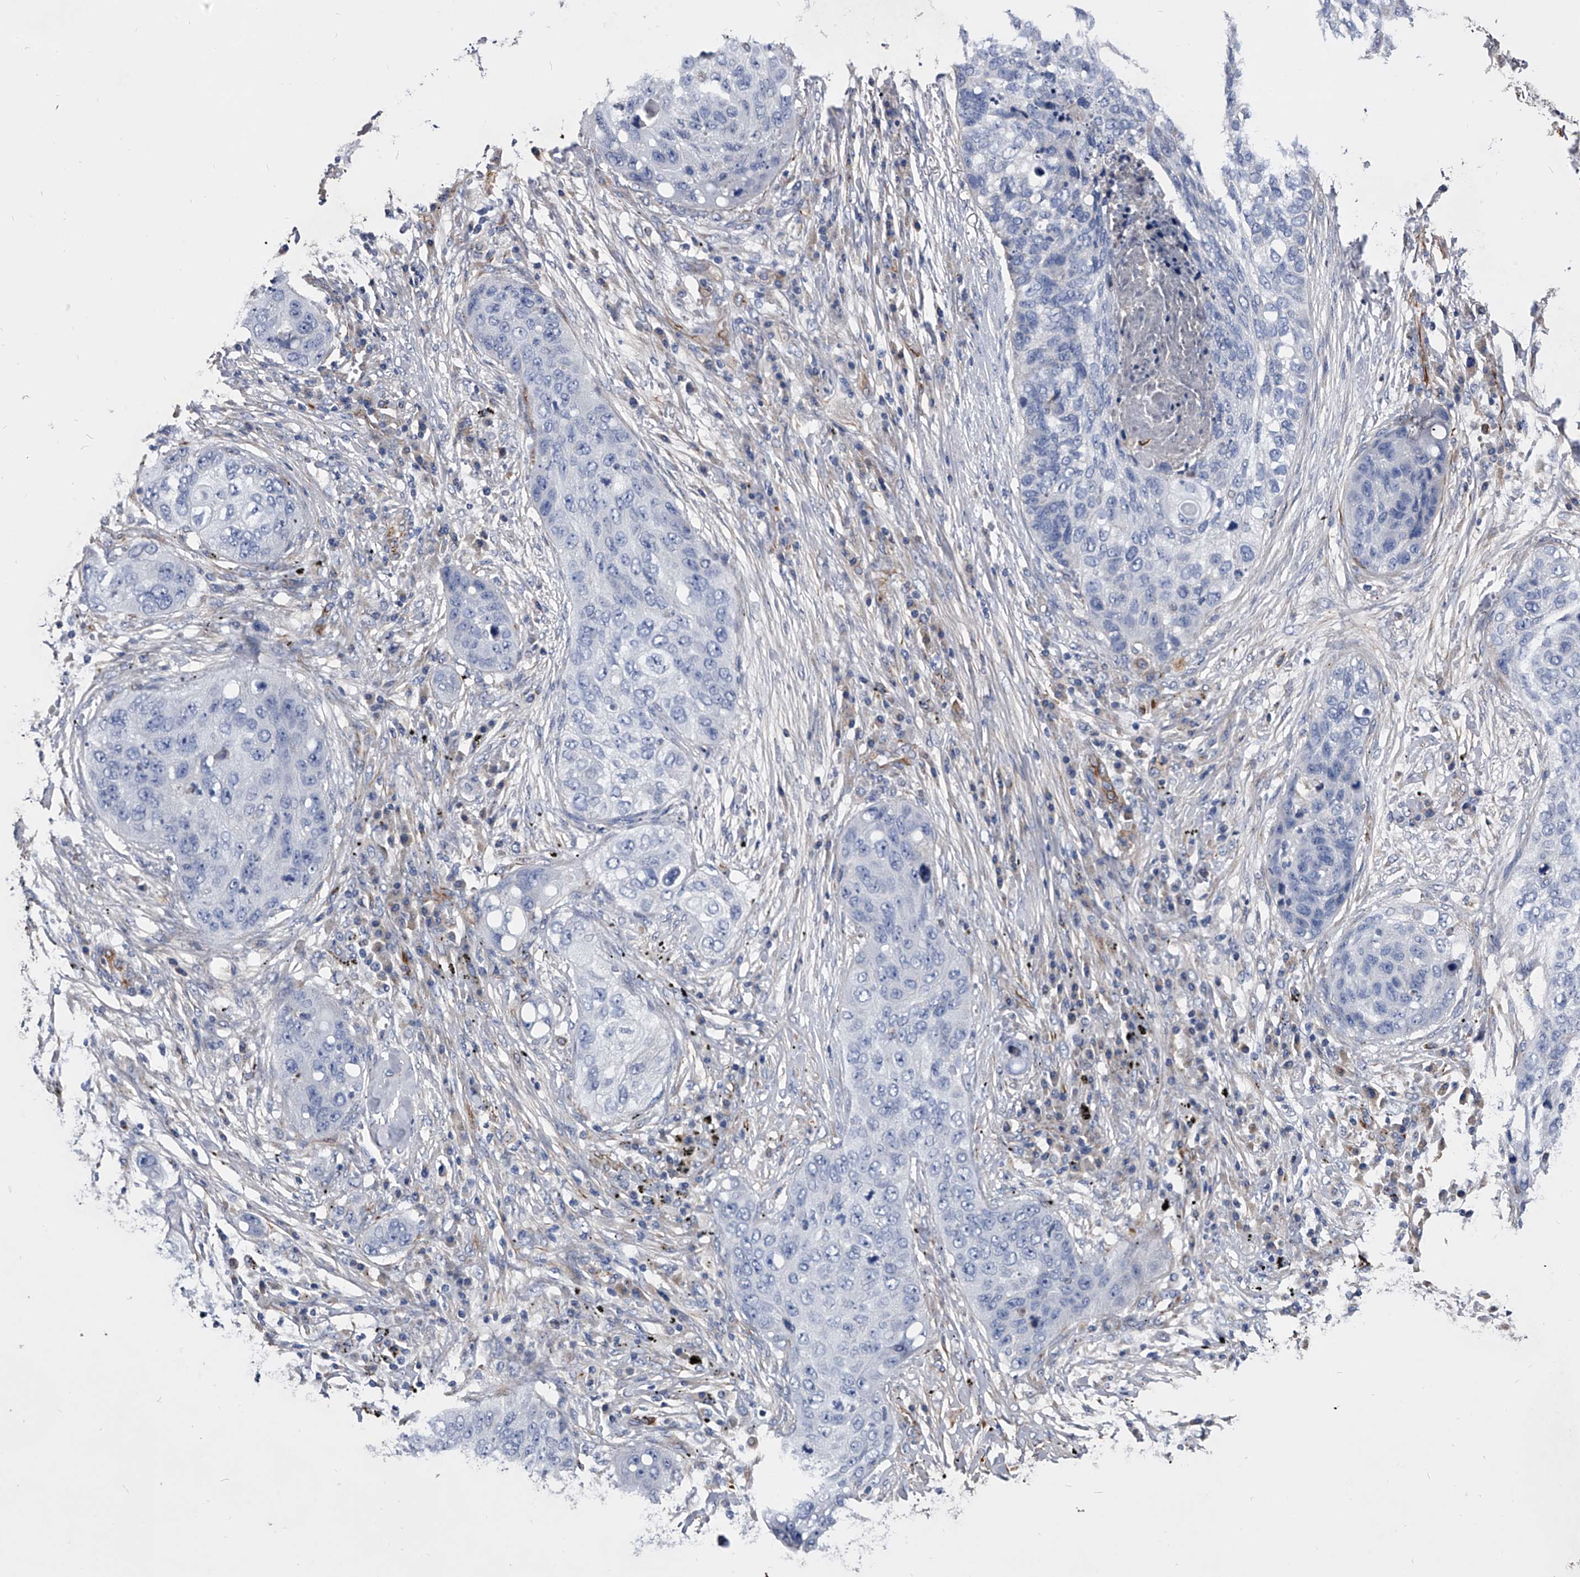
{"staining": {"intensity": "negative", "quantity": "none", "location": "none"}, "tissue": "lung cancer", "cell_type": "Tumor cells", "image_type": "cancer", "snomed": [{"axis": "morphology", "description": "Squamous cell carcinoma, NOS"}, {"axis": "topography", "description": "Lung"}], "caption": "IHC image of squamous cell carcinoma (lung) stained for a protein (brown), which reveals no positivity in tumor cells.", "gene": "EFCAB7", "patient": {"sex": "female", "age": 63}}